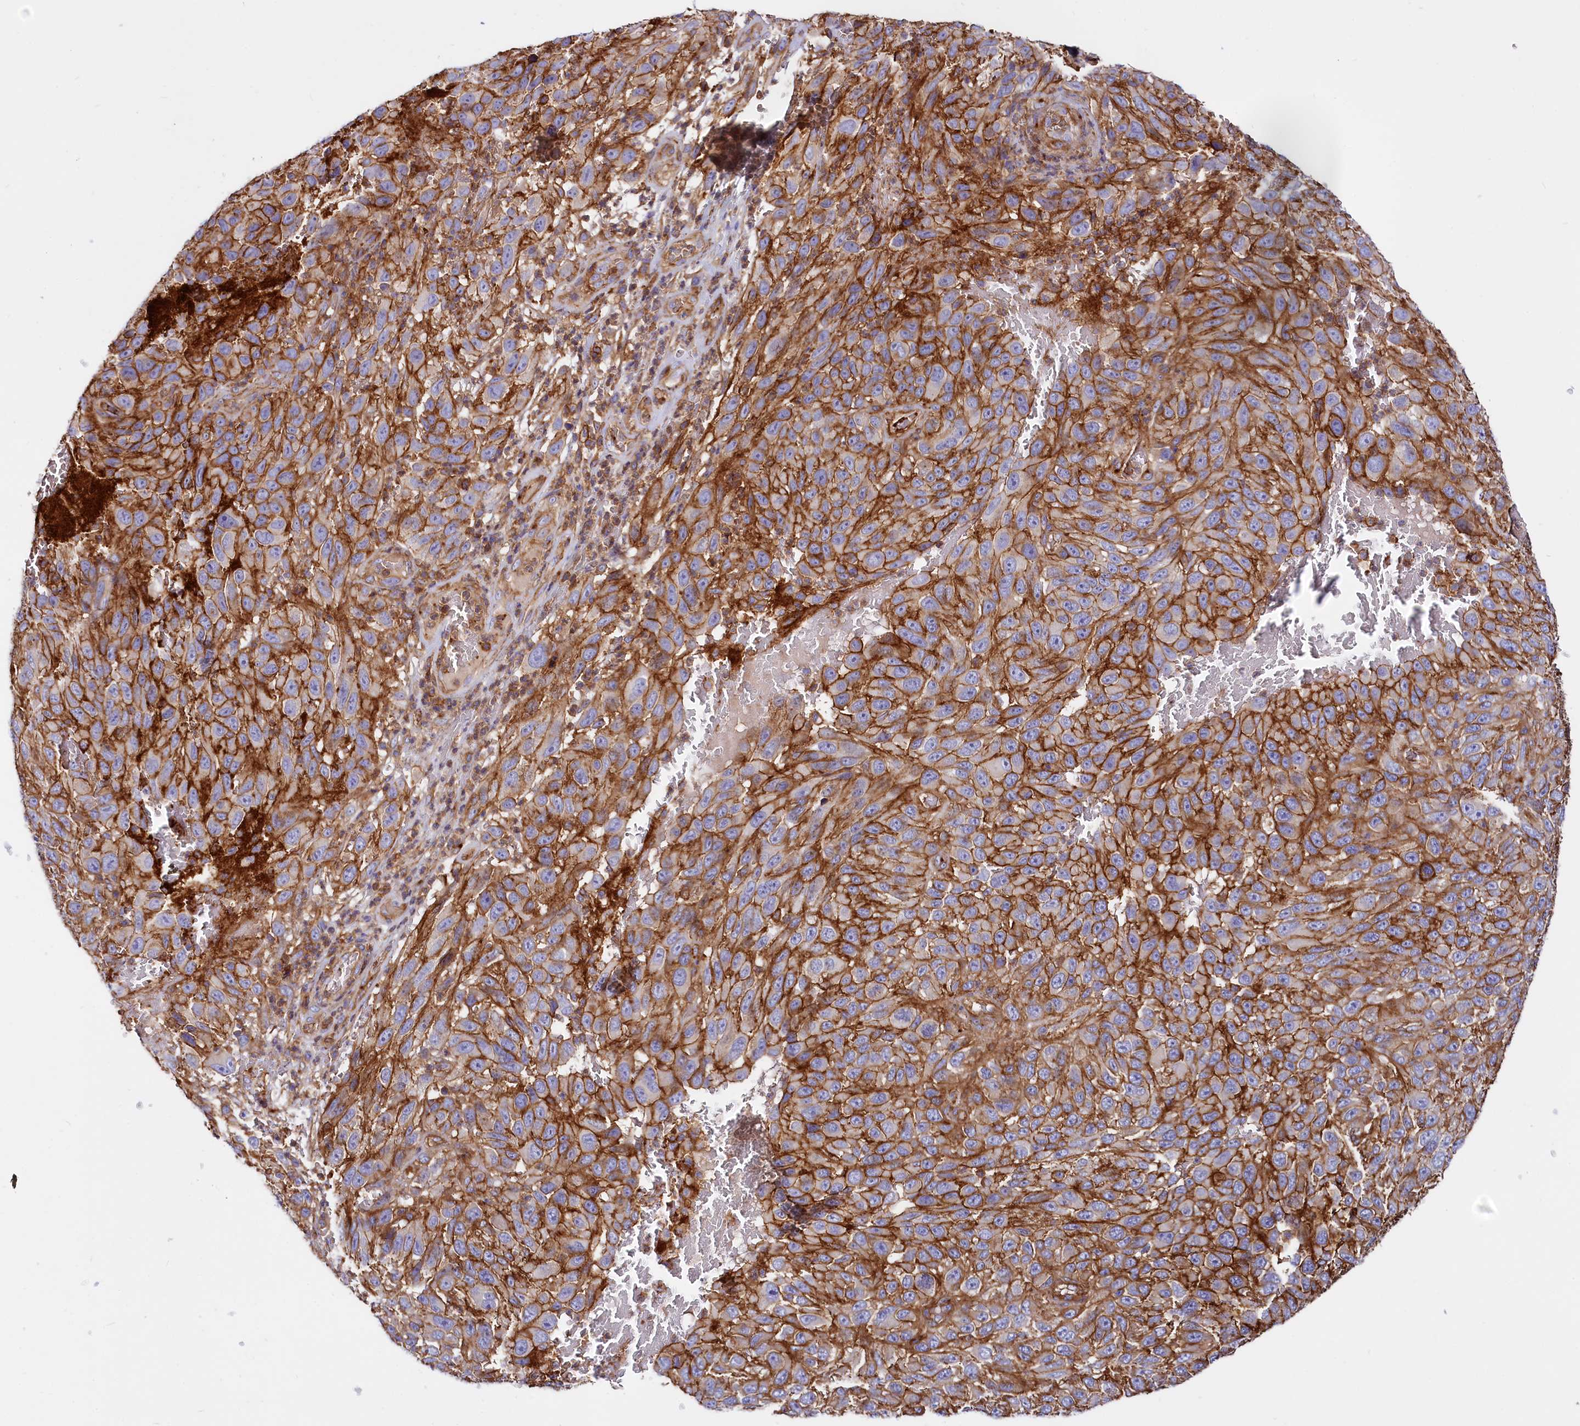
{"staining": {"intensity": "strong", "quantity": ">75%", "location": "cytoplasmic/membranous"}, "tissue": "melanoma", "cell_type": "Tumor cells", "image_type": "cancer", "snomed": [{"axis": "morphology", "description": "Malignant melanoma, NOS"}, {"axis": "topography", "description": "Skin"}], "caption": "Malignant melanoma stained with immunohistochemistry reveals strong cytoplasmic/membranous staining in approximately >75% of tumor cells.", "gene": "ANO6", "patient": {"sex": "female", "age": 96}}